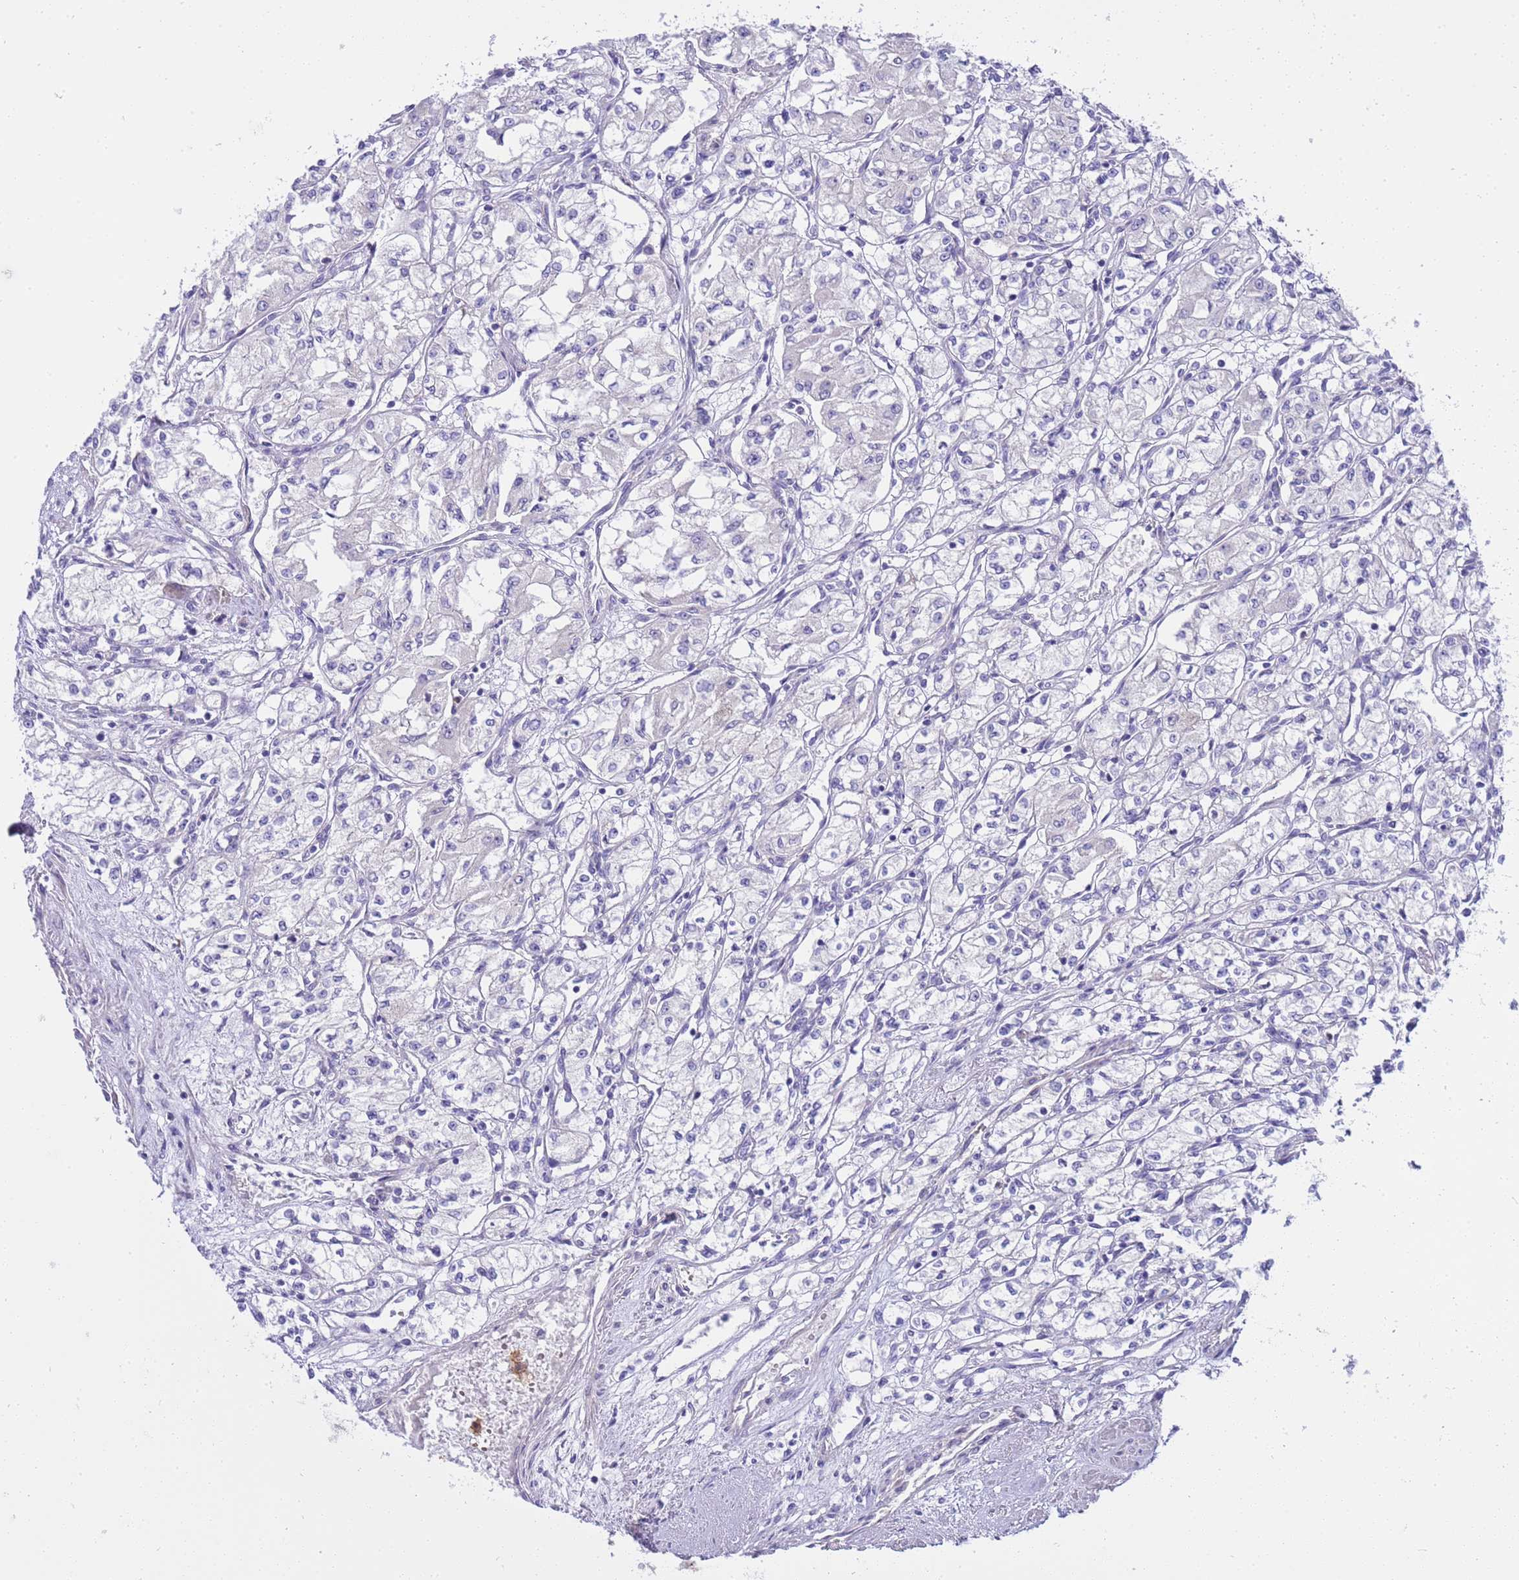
{"staining": {"intensity": "negative", "quantity": "none", "location": "none"}, "tissue": "renal cancer", "cell_type": "Tumor cells", "image_type": "cancer", "snomed": [{"axis": "morphology", "description": "Adenocarcinoma, NOS"}, {"axis": "topography", "description": "Kidney"}], "caption": "Photomicrograph shows no protein staining in tumor cells of renal cancer tissue.", "gene": "RIPPLY2", "patient": {"sex": "male", "age": 59}}